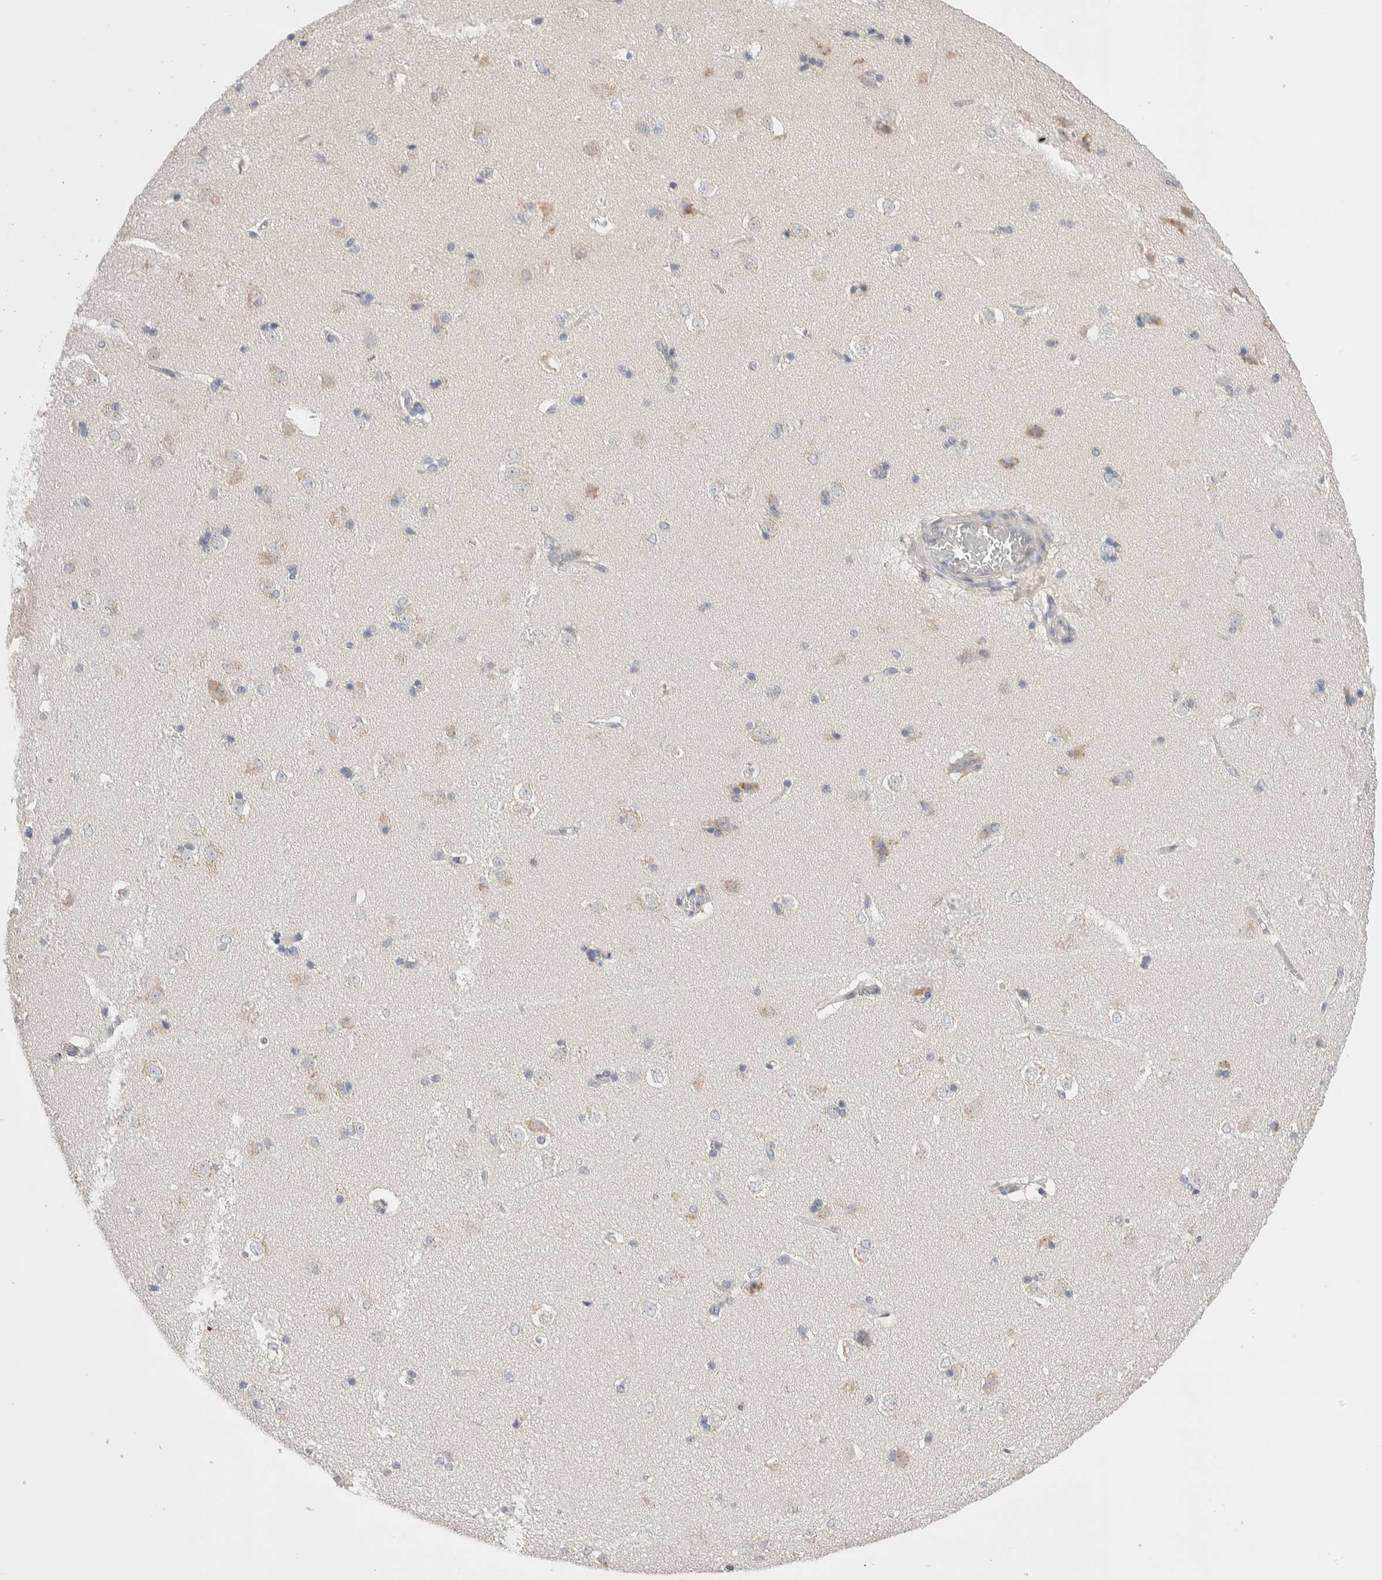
{"staining": {"intensity": "negative", "quantity": "none", "location": "none"}, "tissue": "caudate", "cell_type": "Glial cells", "image_type": "normal", "snomed": [{"axis": "morphology", "description": "Normal tissue, NOS"}, {"axis": "topography", "description": "Lateral ventricle wall"}], "caption": "High magnification brightfield microscopy of benign caudate stained with DAB (brown) and counterstained with hematoxylin (blue): glial cells show no significant expression. (Stains: DAB IHC with hematoxylin counter stain, Microscopy: brightfield microscopy at high magnification).", "gene": "C1orf112", "patient": {"sex": "female", "age": 19}}